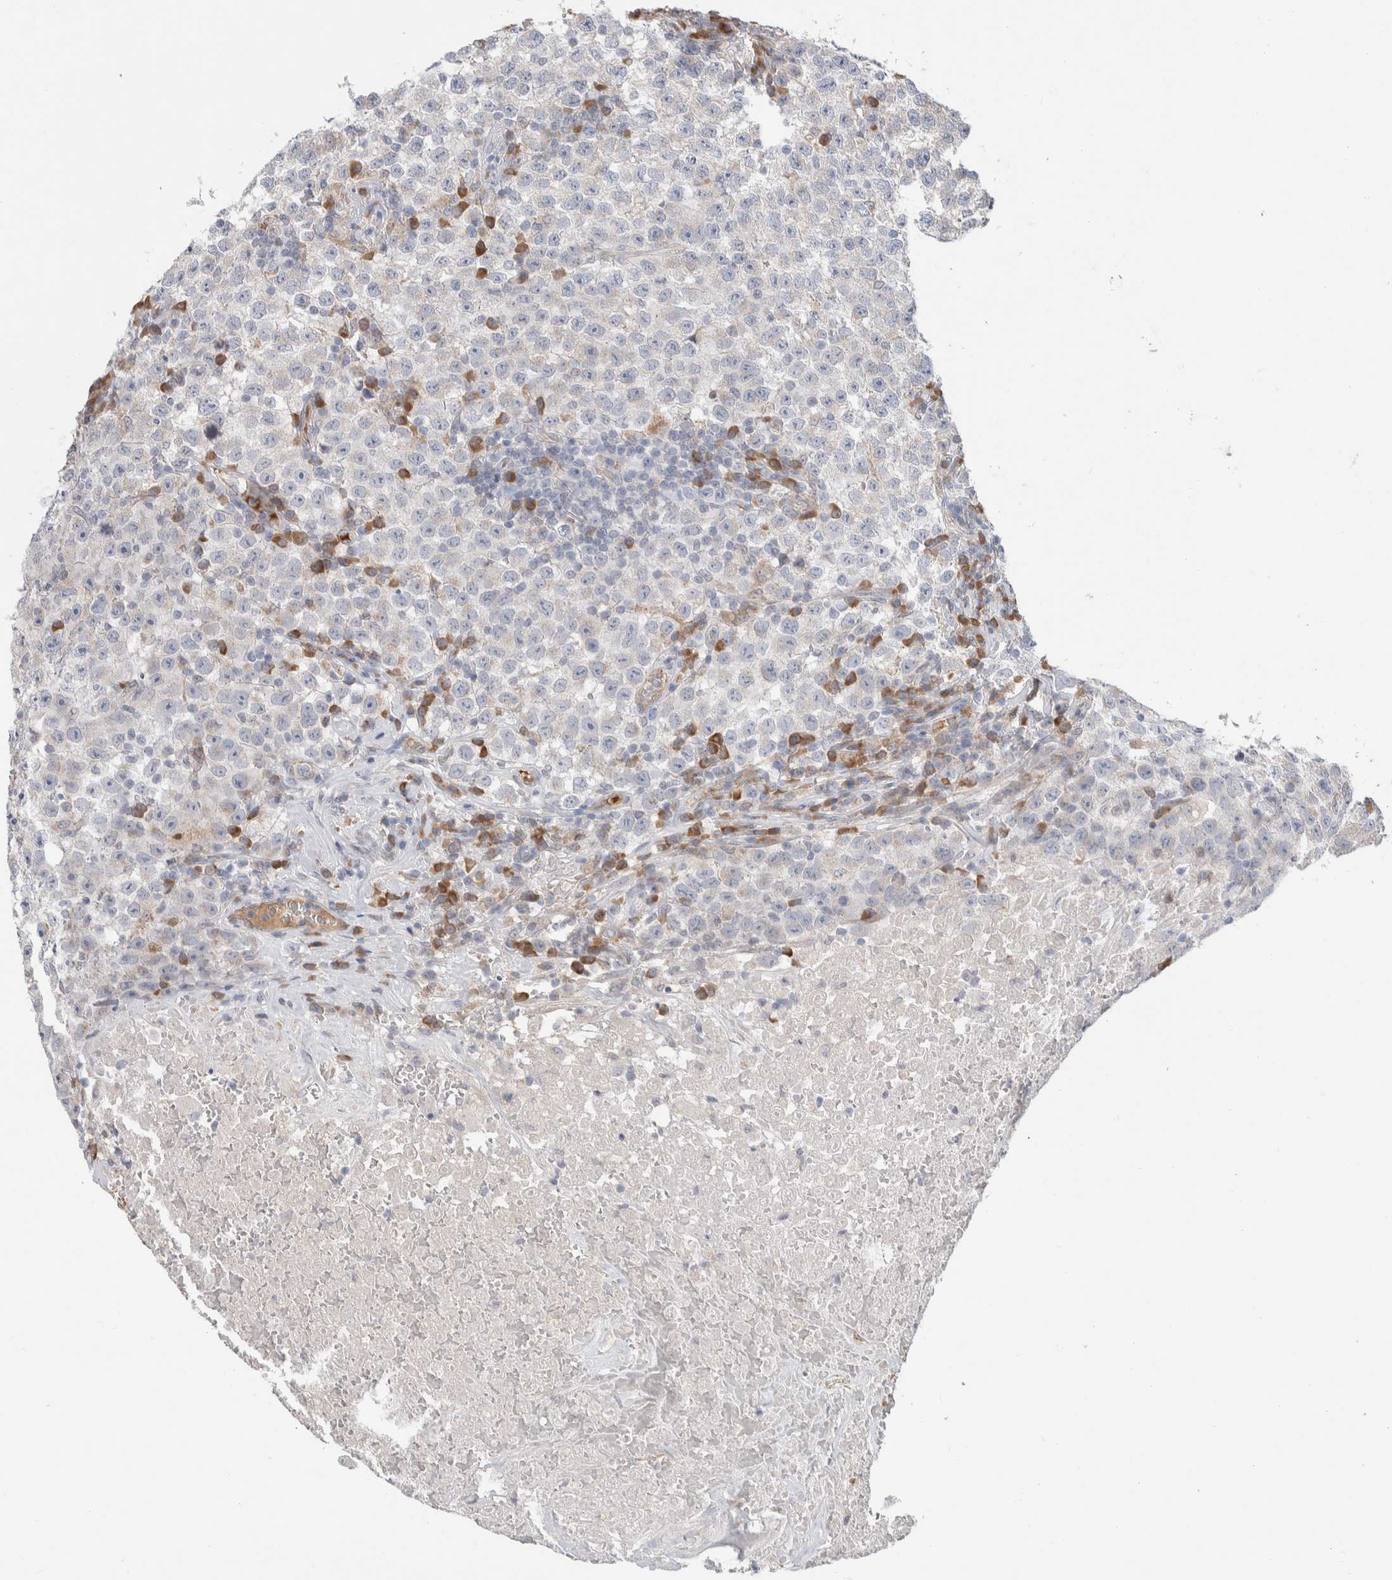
{"staining": {"intensity": "weak", "quantity": "<25%", "location": "cytoplasmic/membranous"}, "tissue": "testis cancer", "cell_type": "Tumor cells", "image_type": "cancer", "snomed": [{"axis": "morphology", "description": "Seminoma, NOS"}, {"axis": "topography", "description": "Testis"}], "caption": "DAB immunohistochemical staining of human seminoma (testis) demonstrates no significant positivity in tumor cells.", "gene": "RUSF1", "patient": {"sex": "male", "age": 22}}